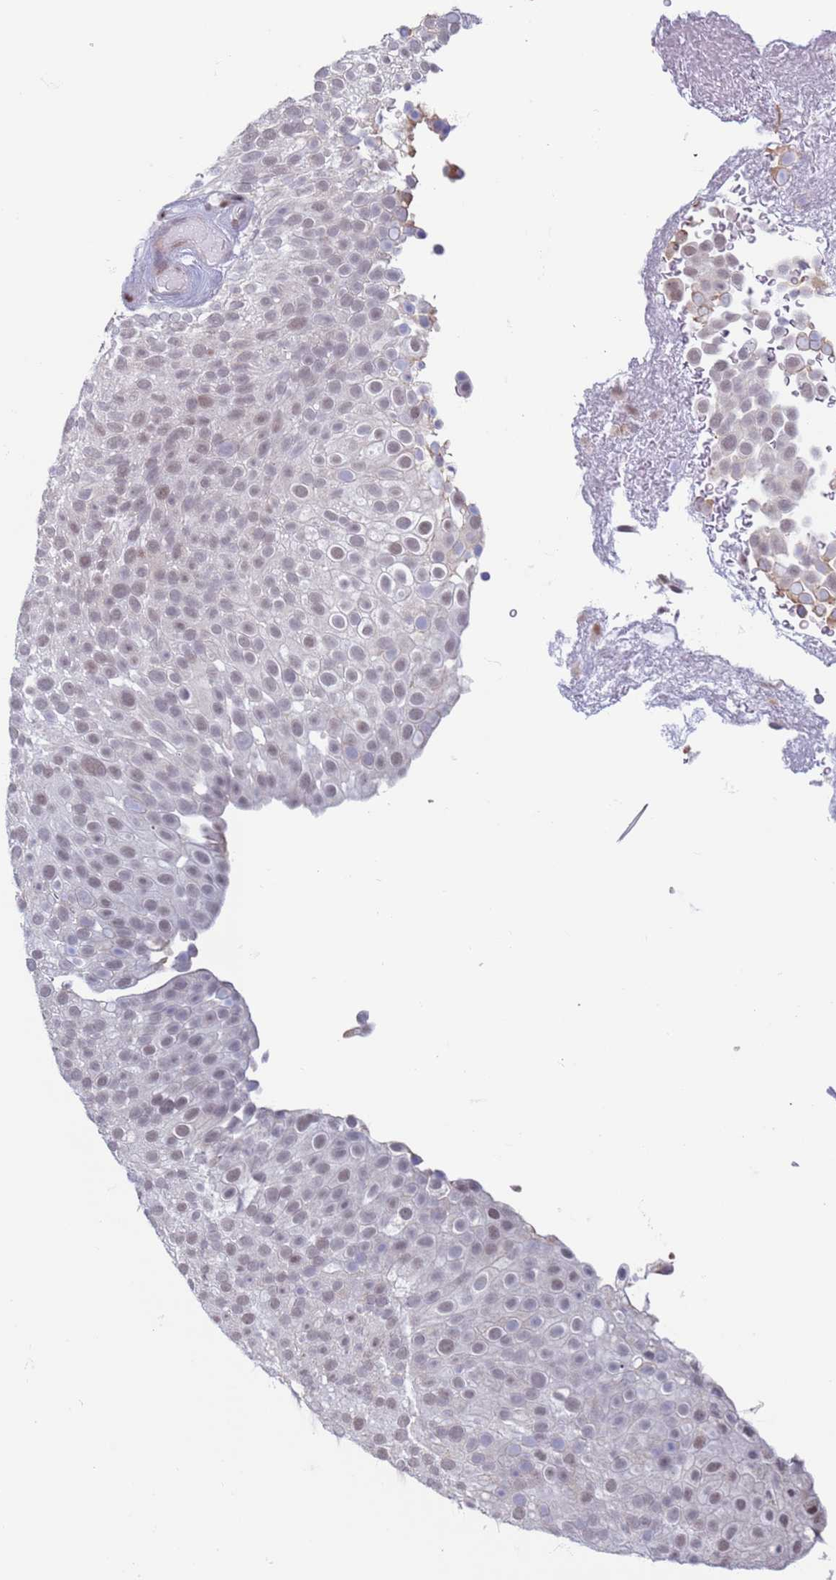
{"staining": {"intensity": "weak", "quantity": "25%-75%", "location": "nuclear"}, "tissue": "urothelial cancer", "cell_type": "Tumor cells", "image_type": "cancer", "snomed": [{"axis": "morphology", "description": "Urothelial carcinoma, Low grade"}, {"axis": "topography", "description": "Urinary bladder"}], "caption": "Low-grade urothelial carcinoma stained for a protein (brown) demonstrates weak nuclear positive expression in approximately 25%-75% of tumor cells.", "gene": "SAE1", "patient": {"sex": "male", "age": 78}}